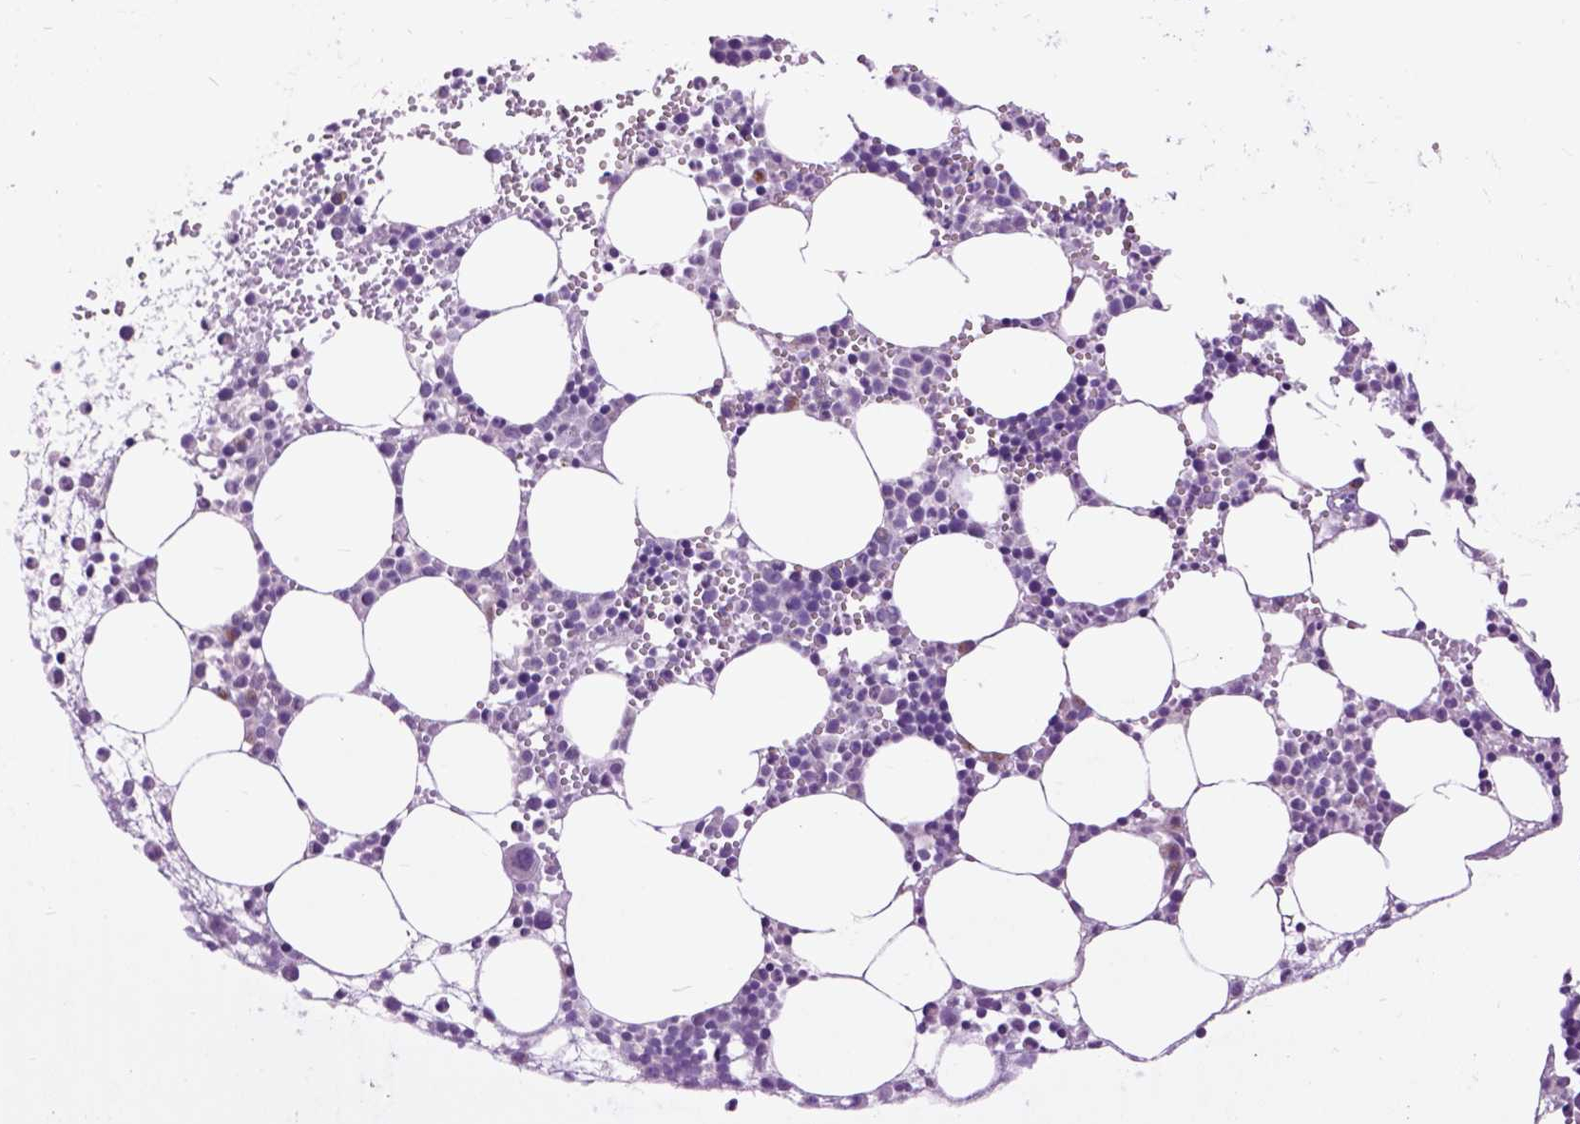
{"staining": {"intensity": "negative", "quantity": "none", "location": "none"}, "tissue": "bone marrow", "cell_type": "Hematopoietic cells", "image_type": "normal", "snomed": [{"axis": "morphology", "description": "Normal tissue, NOS"}, {"axis": "topography", "description": "Bone marrow"}], "caption": "Immunohistochemistry photomicrograph of unremarkable bone marrow stained for a protein (brown), which displays no expression in hematopoietic cells. Nuclei are stained in blue.", "gene": "RAB25", "patient": {"sex": "male", "age": 89}}